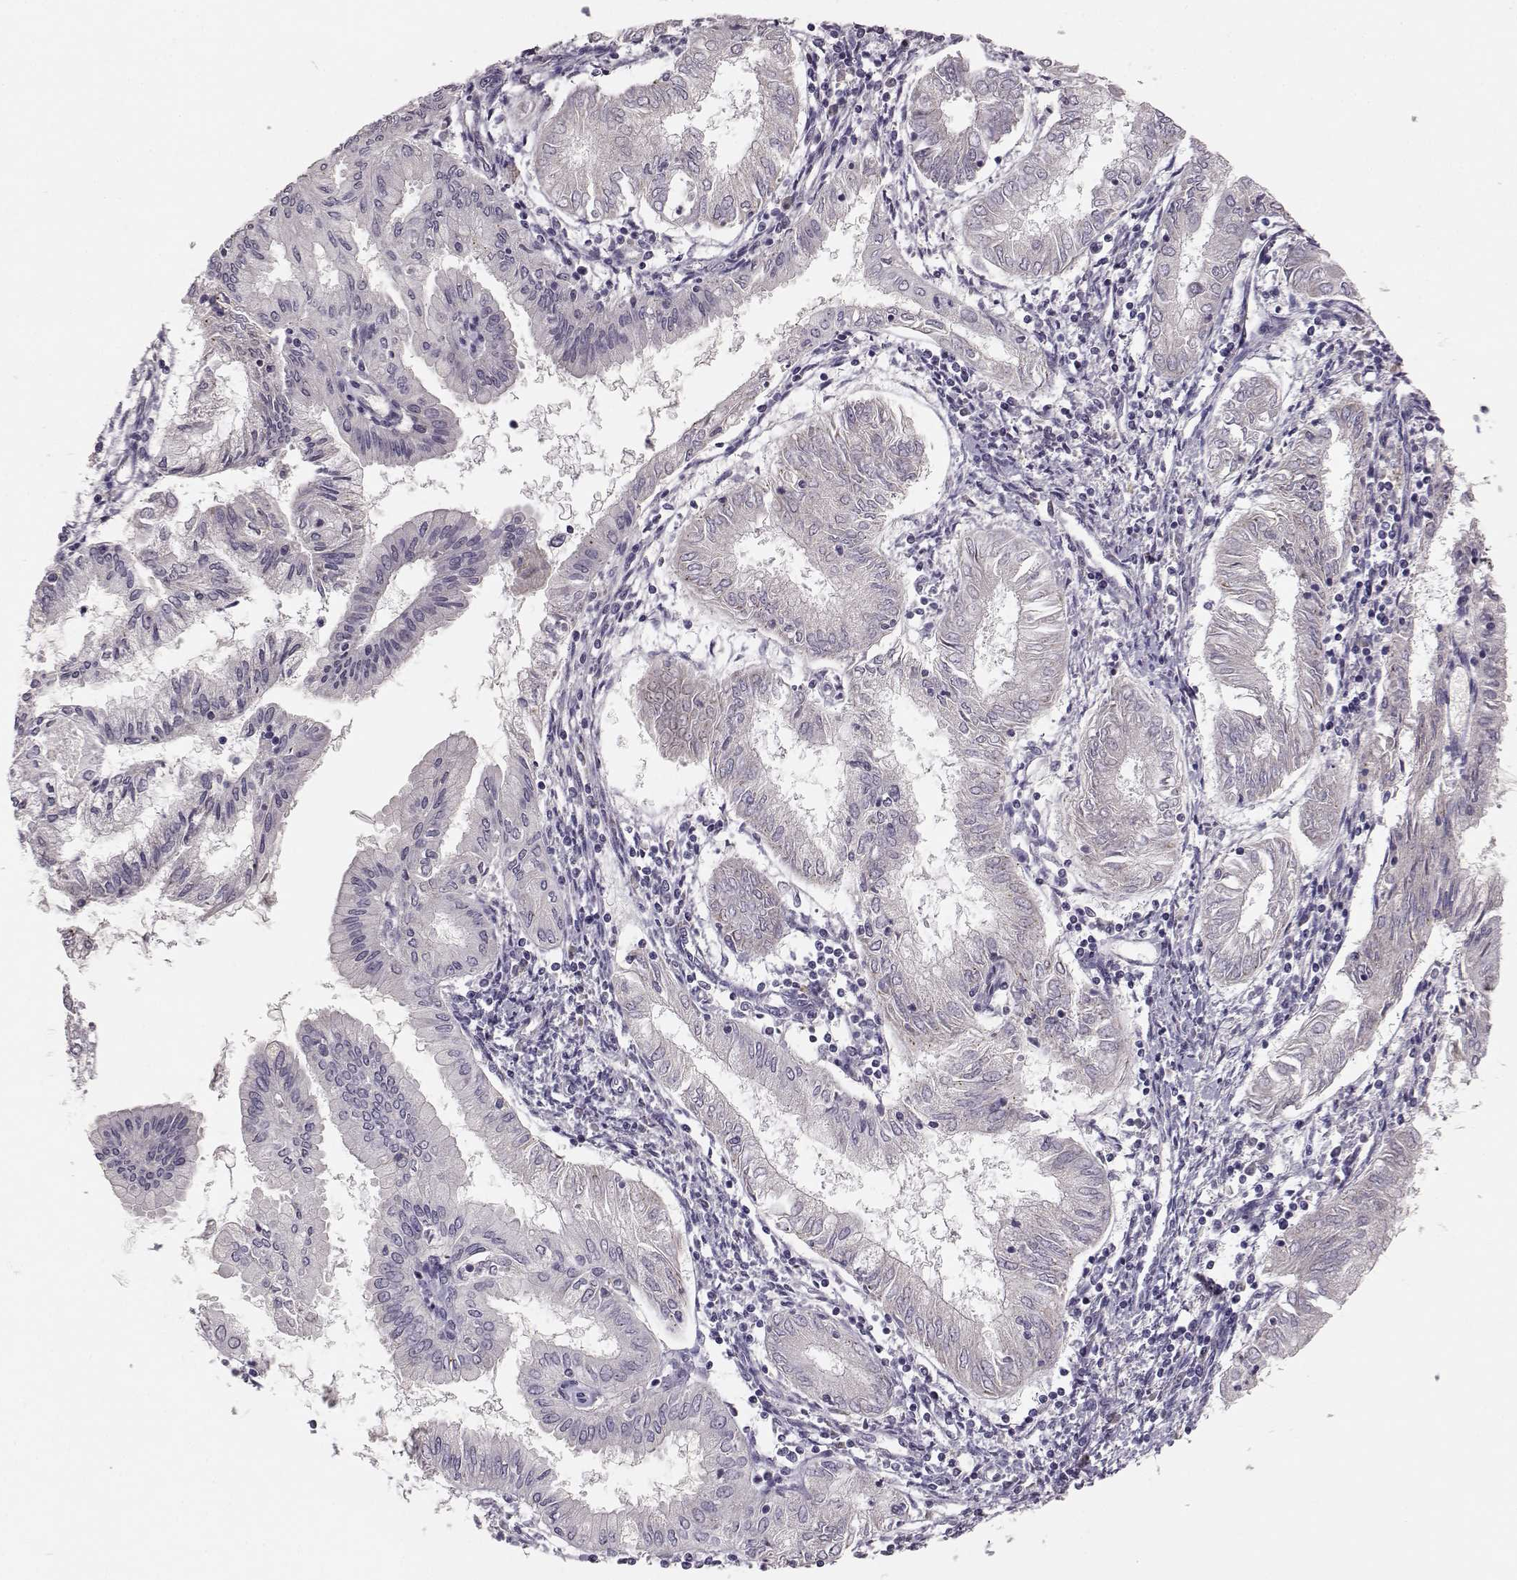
{"staining": {"intensity": "negative", "quantity": "none", "location": "none"}, "tissue": "endometrial cancer", "cell_type": "Tumor cells", "image_type": "cancer", "snomed": [{"axis": "morphology", "description": "Adenocarcinoma, NOS"}, {"axis": "topography", "description": "Endometrium"}], "caption": "Protein analysis of endometrial cancer (adenocarcinoma) displays no significant staining in tumor cells.", "gene": "BFSP2", "patient": {"sex": "female", "age": 68}}